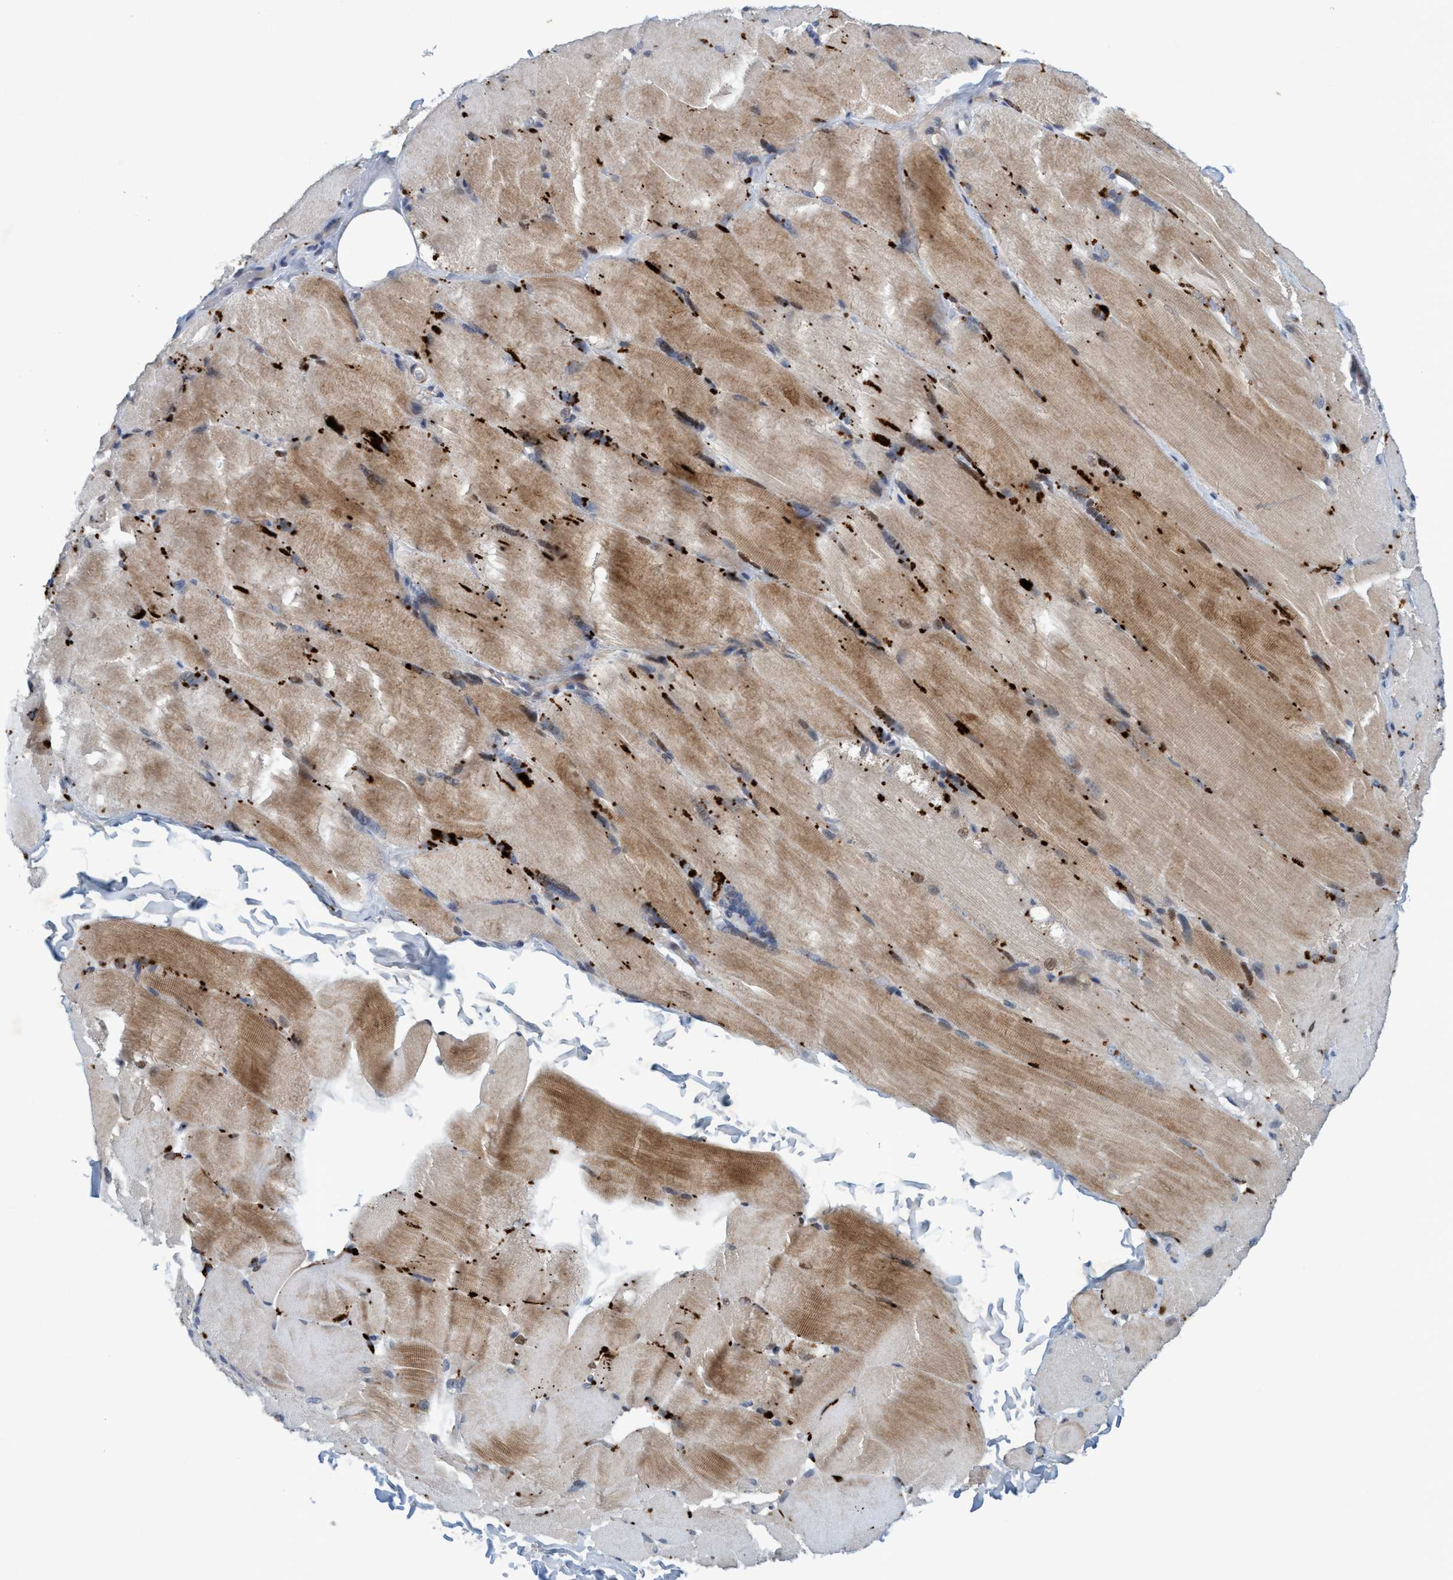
{"staining": {"intensity": "moderate", "quantity": "25%-75%", "location": "cytoplasmic/membranous"}, "tissue": "skeletal muscle", "cell_type": "Myocytes", "image_type": "normal", "snomed": [{"axis": "morphology", "description": "Normal tissue, NOS"}, {"axis": "topography", "description": "Skin"}, {"axis": "topography", "description": "Skeletal muscle"}], "caption": "Myocytes show moderate cytoplasmic/membranous staining in approximately 25%-75% of cells in unremarkable skeletal muscle. Immunohistochemistry (ihc) stains the protein in brown and the nuclei are stained blue.", "gene": "RNF208", "patient": {"sex": "male", "age": 83}}